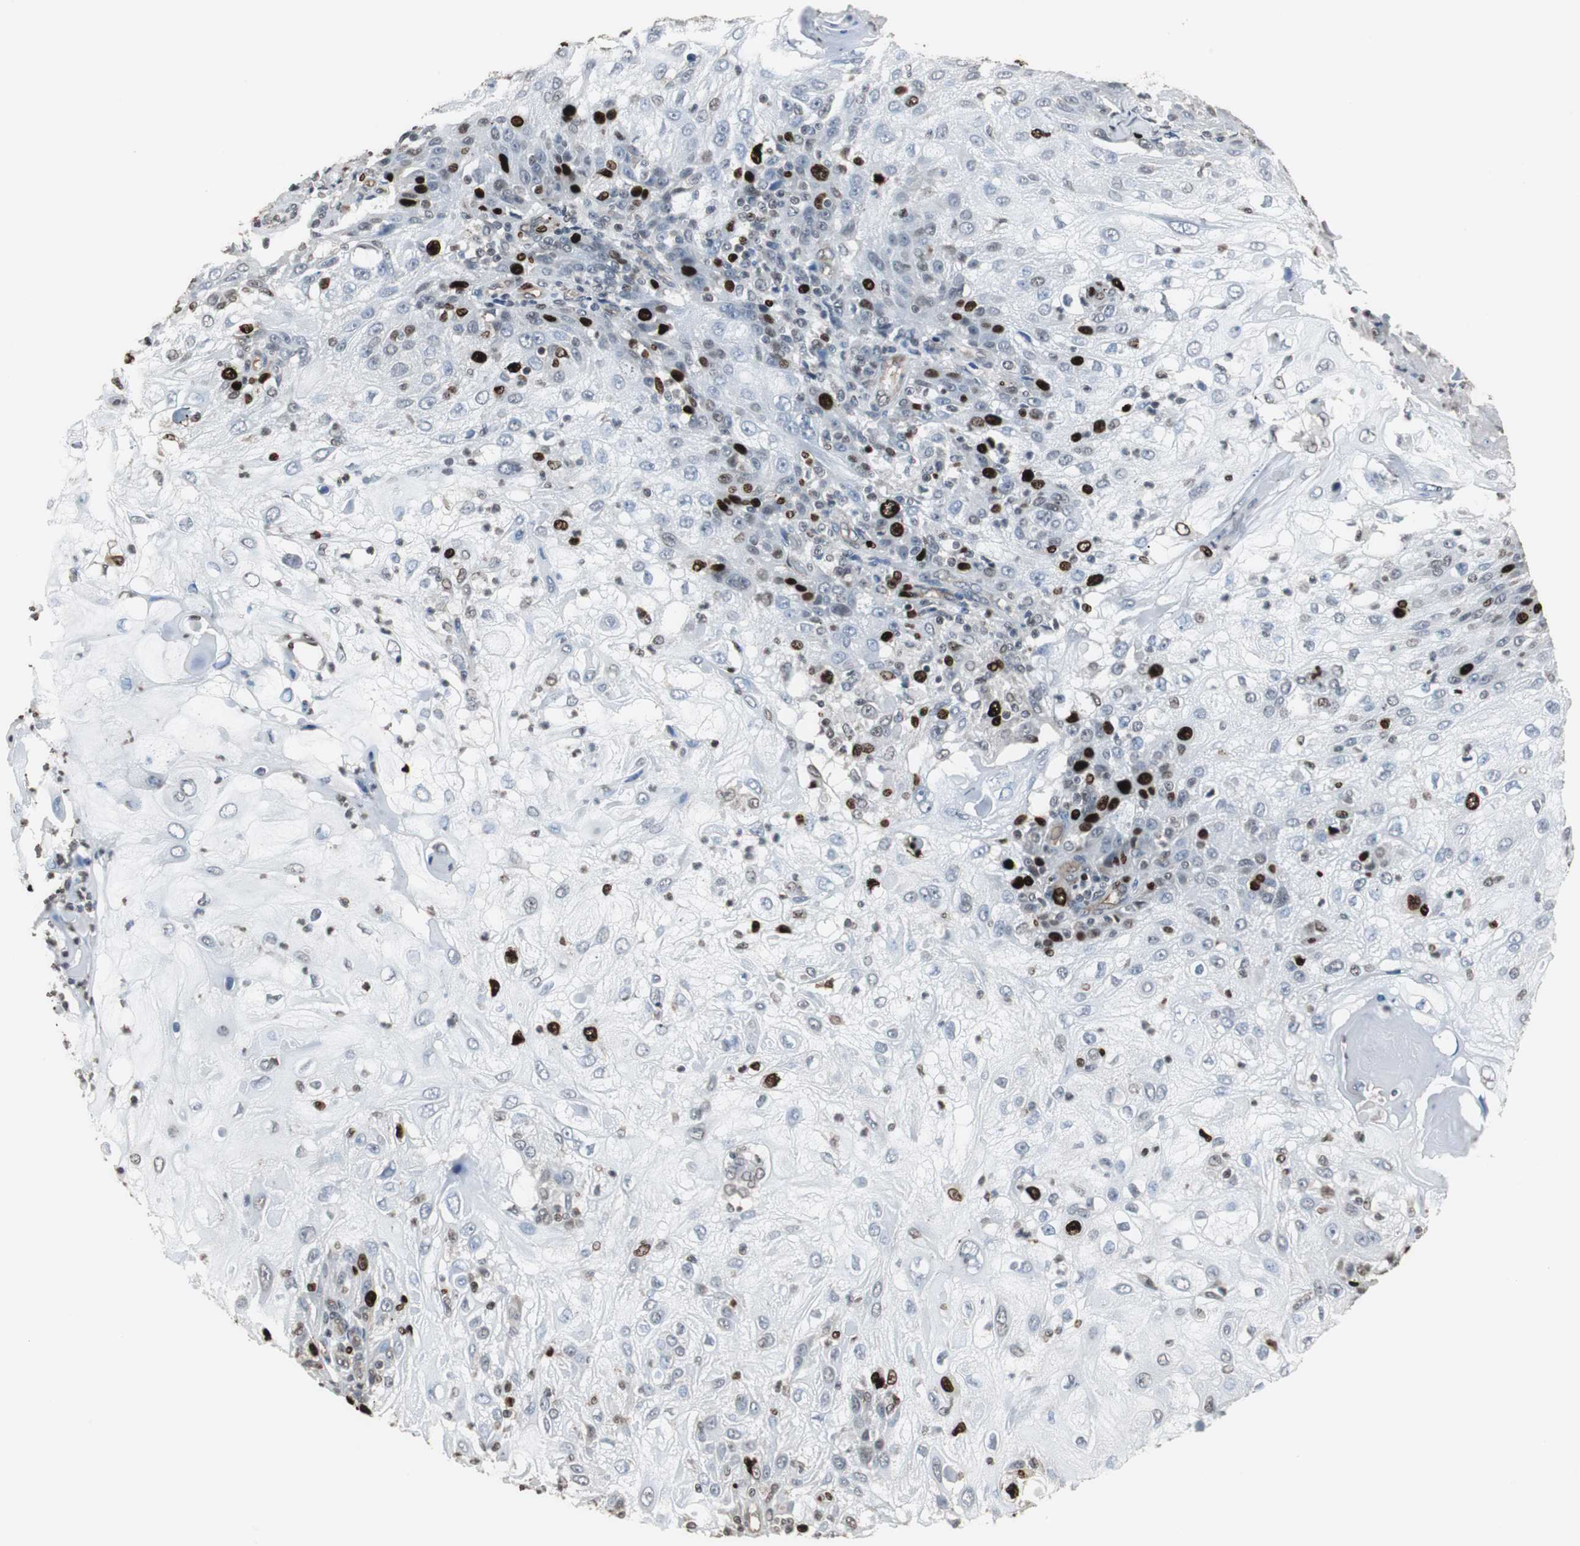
{"staining": {"intensity": "strong", "quantity": "<25%", "location": "nuclear"}, "tissue": "skin cancer", "cell_type": "Tumor cells", "image_type": "cancer", "snomed": [{"axis": "morphology", "description": "Normal tissue, NOS"}, {"axis": "morphology", "description": "Squamous cell carcinoma, NOS"}, {"axis": "topography", "description": "Skin"}], "caption": "Protein staining displays strong nuclear positivity in approximately <25% of tumor cells in skin squamous cell carcinoma.", "gene": "TOP2A", "patient": {"sex": "female", "age": 83}}